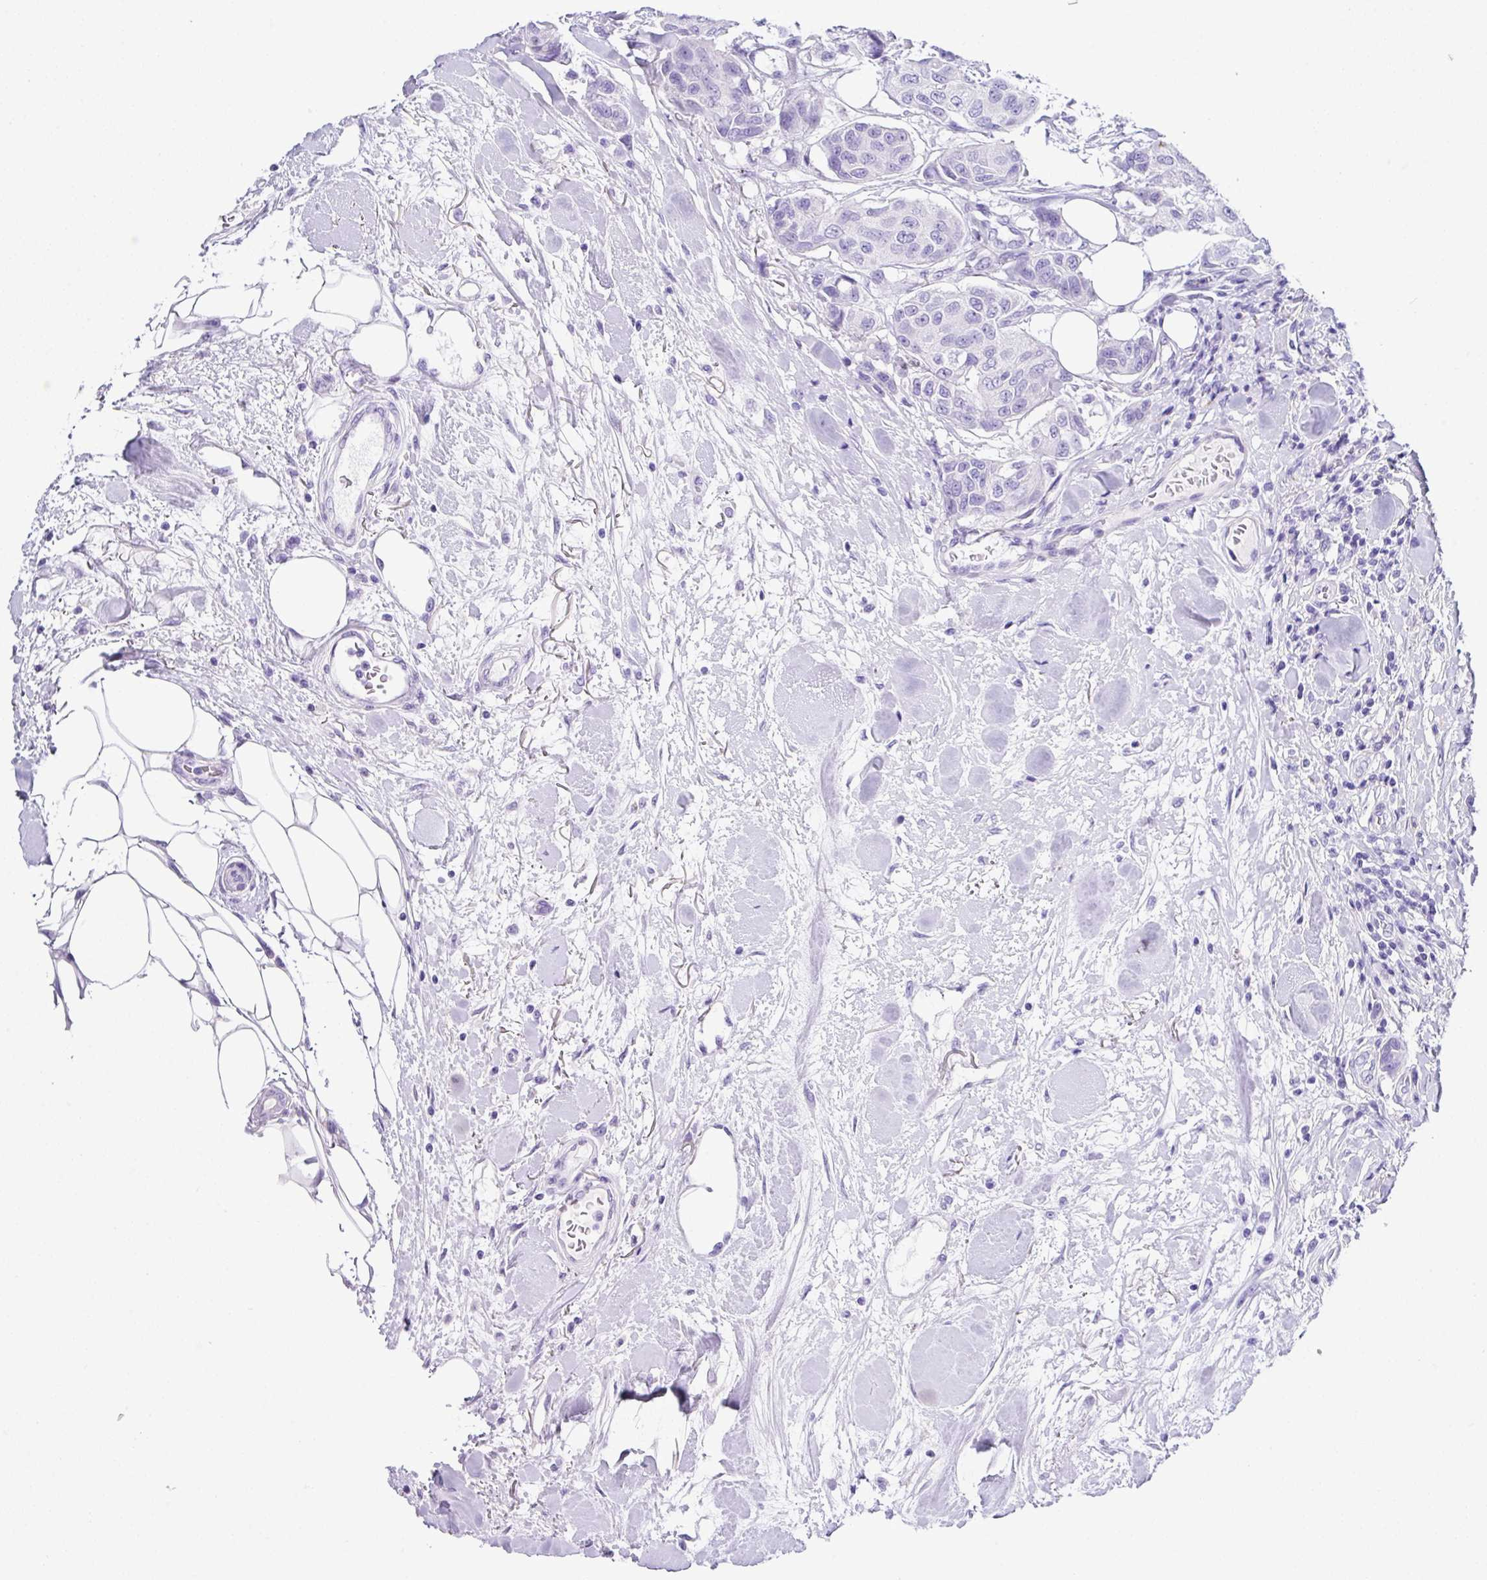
{"staining": {"intensity": "negative", "quantity": "none", "location": "none"}, "tissue": "breast cancer", "cell_type": "Tumor cells", "image_type": "cancer", "snomed": [{"axis": "morphology", "description": "Duct carcinoma"}, {"axis": "topography", "description": "Breast"}, {"axis": "topography", "description": "Lymph node"}], "caption": "Image shows no significant protein staining in tumor cells of invasive ductal carcinoma (breast).", "gene": "ZG16", "patient": {"sex": "female", "age": 80}}